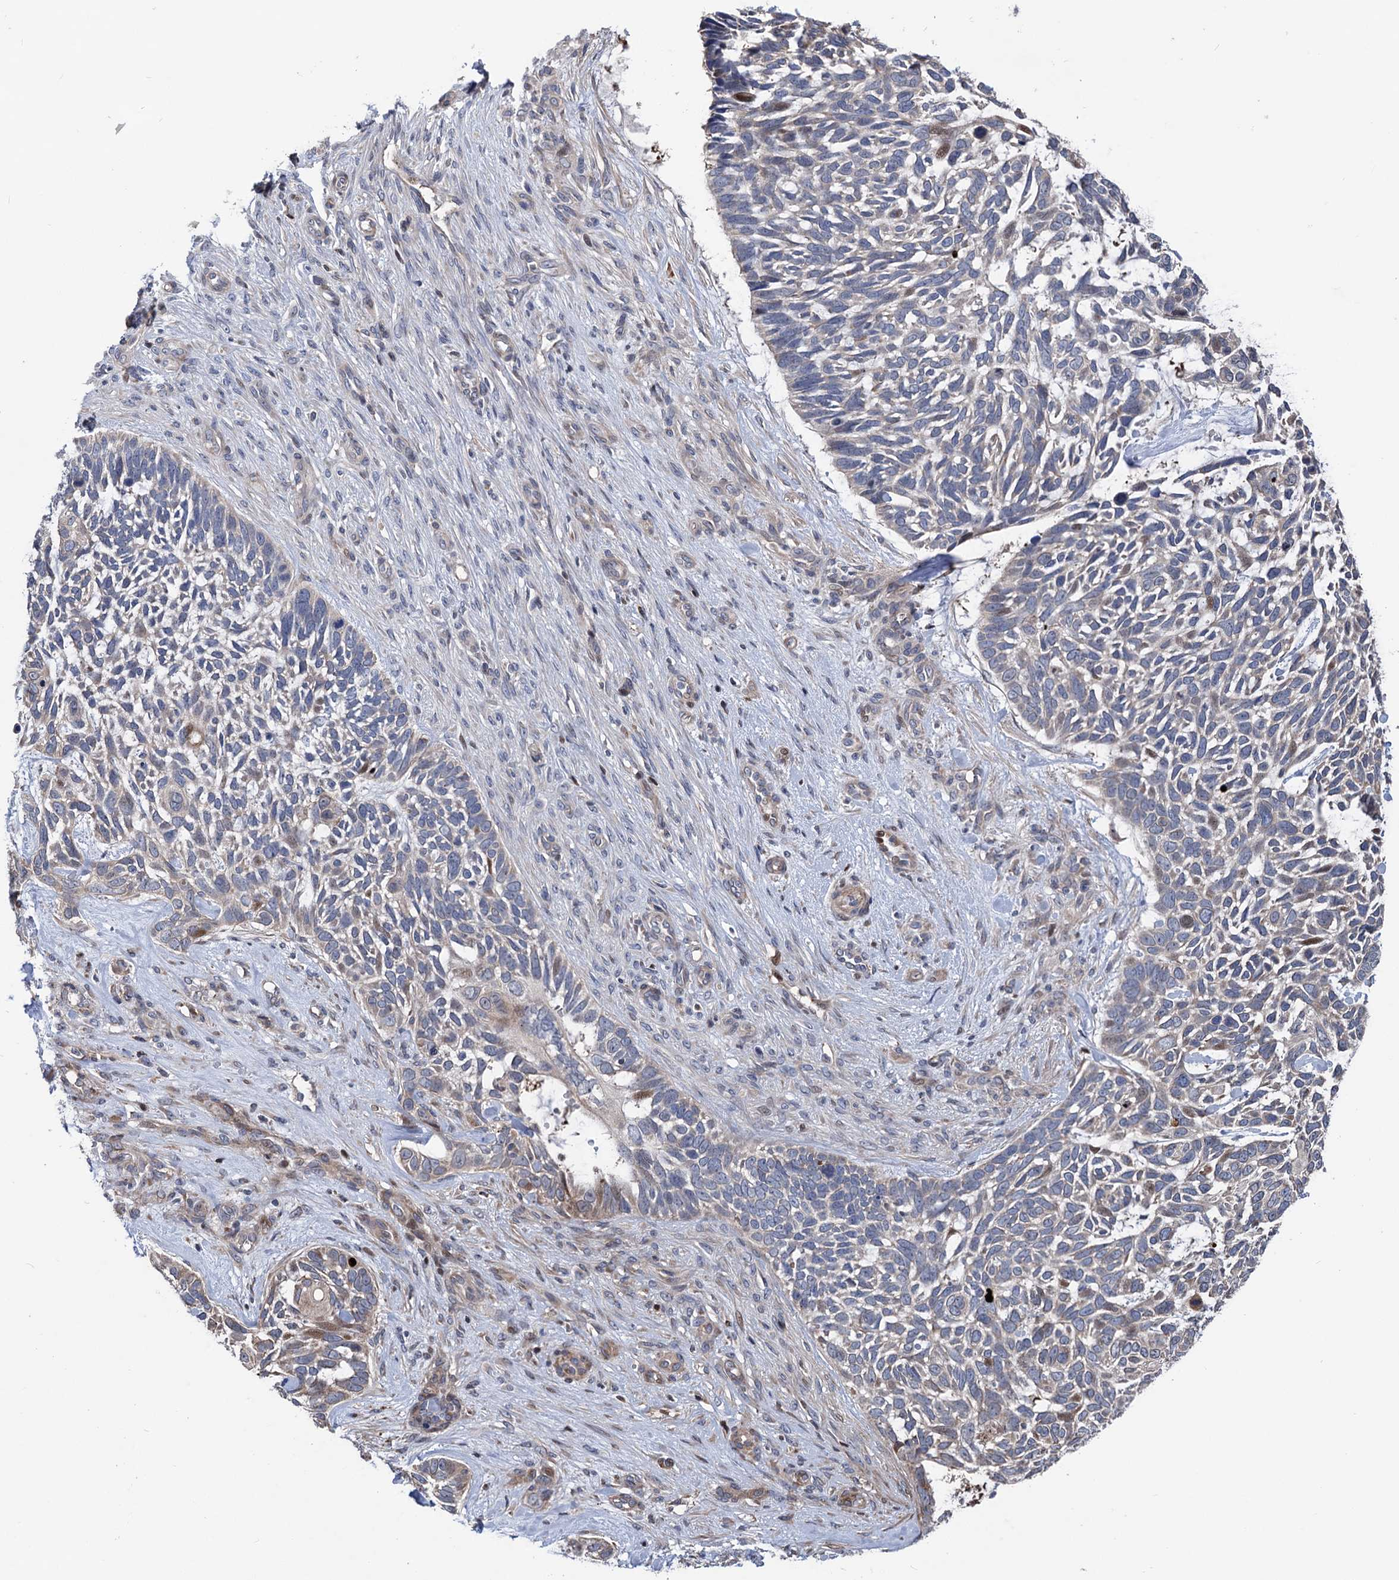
{"staining": {"intensity": "weak", "quantity": "<25%", "location": "cytoplasmic/membranous"}, "tissue": "skin cancer", "cell_type": "Tumor cells", "image_type": "cancer", "snomed": [{"axis": "morphology", "description": "Basal cell carcinoma"}, {"axis": "topography", "description": "Skin"}], "caption": "Tumor cells show no significant protein expression in basal cell carcinoma (skin).", "gene": "UBR1", "patient": {"sex": "male", "age": 88}}